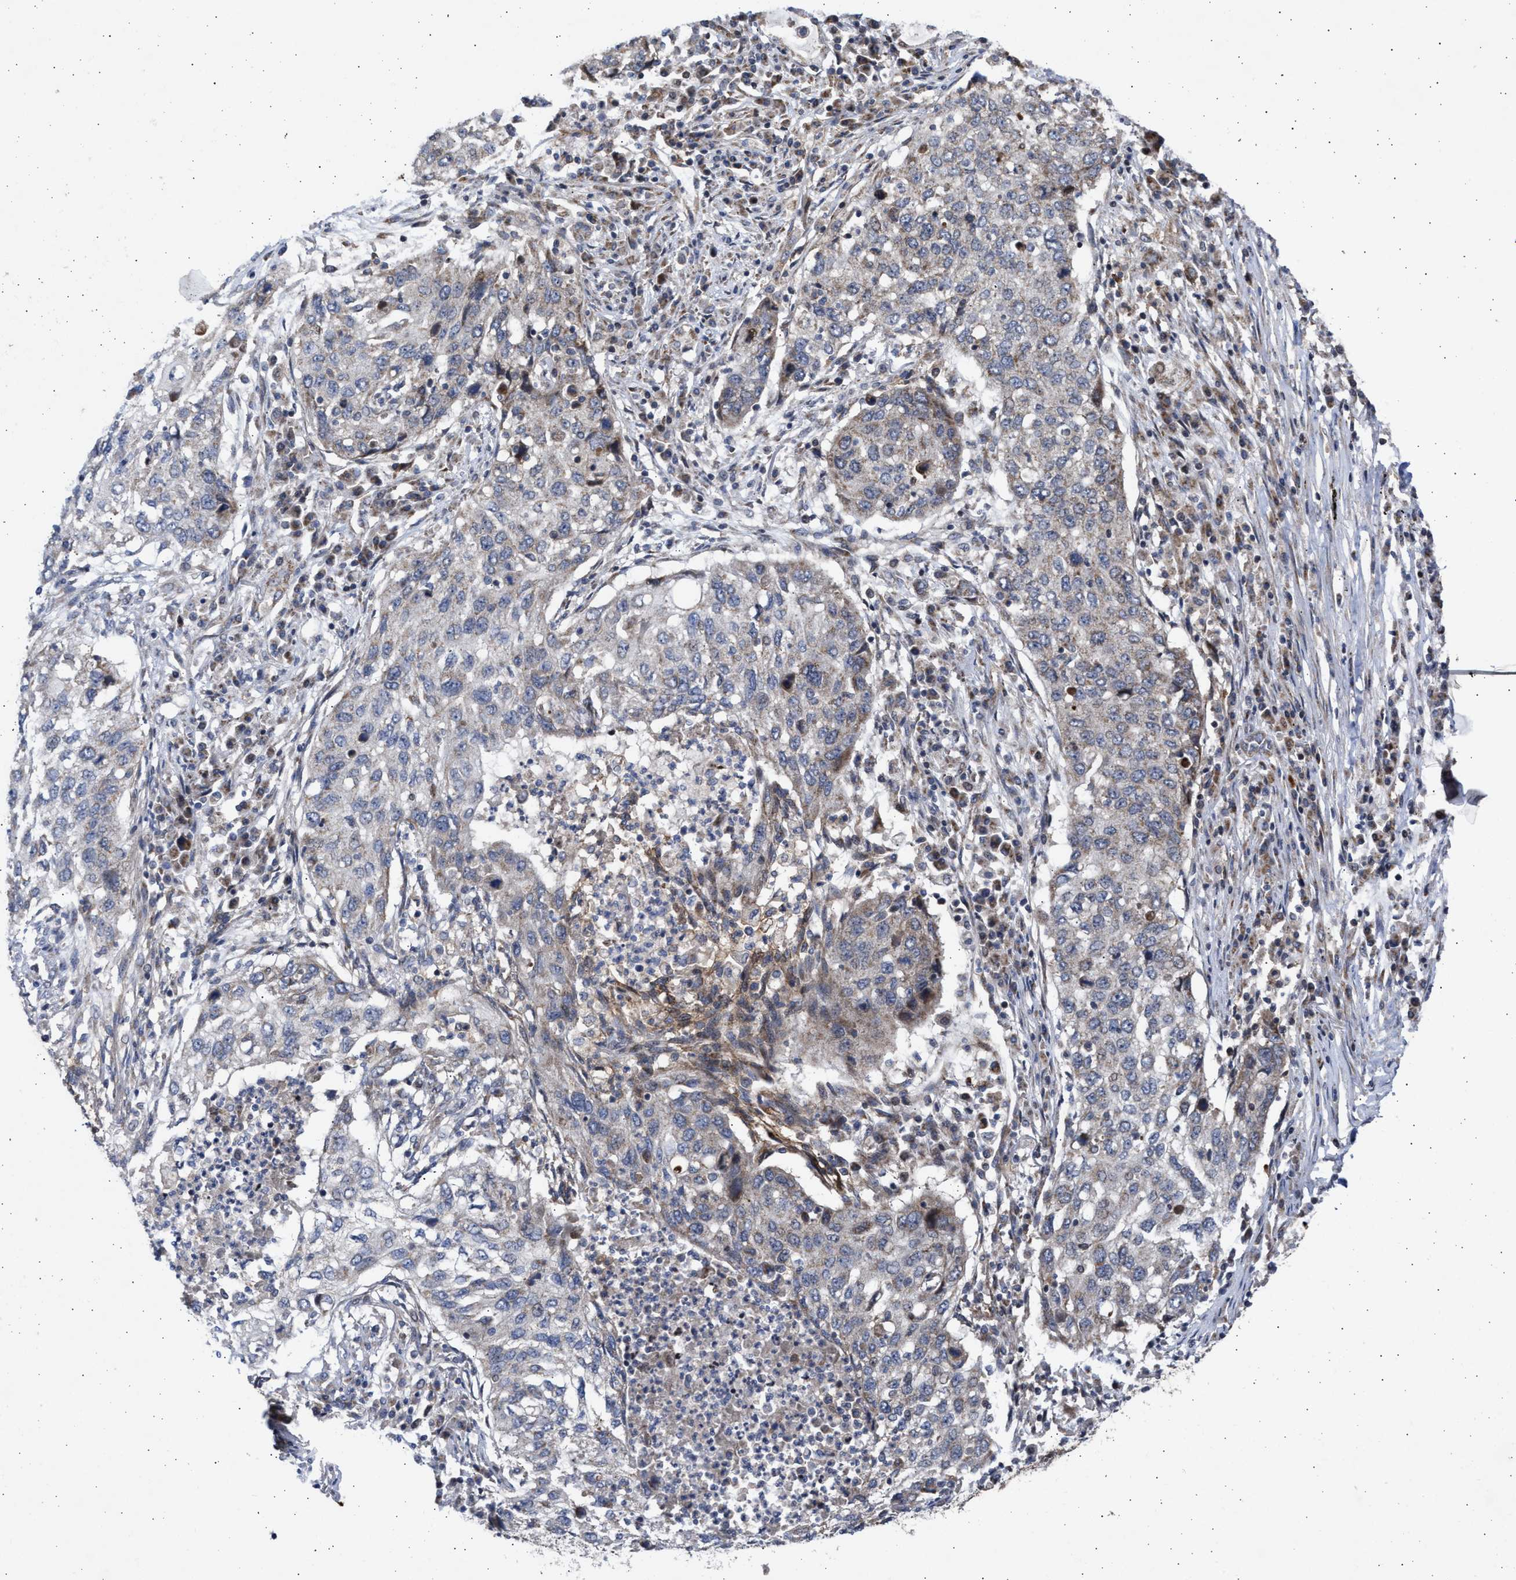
{"staining": {"intensity": "weak", "quantity": "25%-75%", "location": "cytoplasmic/membranous"}, "tissue": "lung cancer", "cell_type": "Tumor cells", "image_type": "cancer", "snomed": [{"axis": "morphology", "description": "Squamous cell carcinoma, NOS"}, {"axis": "topography", "description": "Lung"}], "caption": "Lung squamous cell carcinoma stained for a protein (brown) exhibits weak cytoplasmic/membranous positive expression in about 25%-75% of tumor cells.", "gene": "TTC19", "patient": {"sex": "female", "age": 63}}